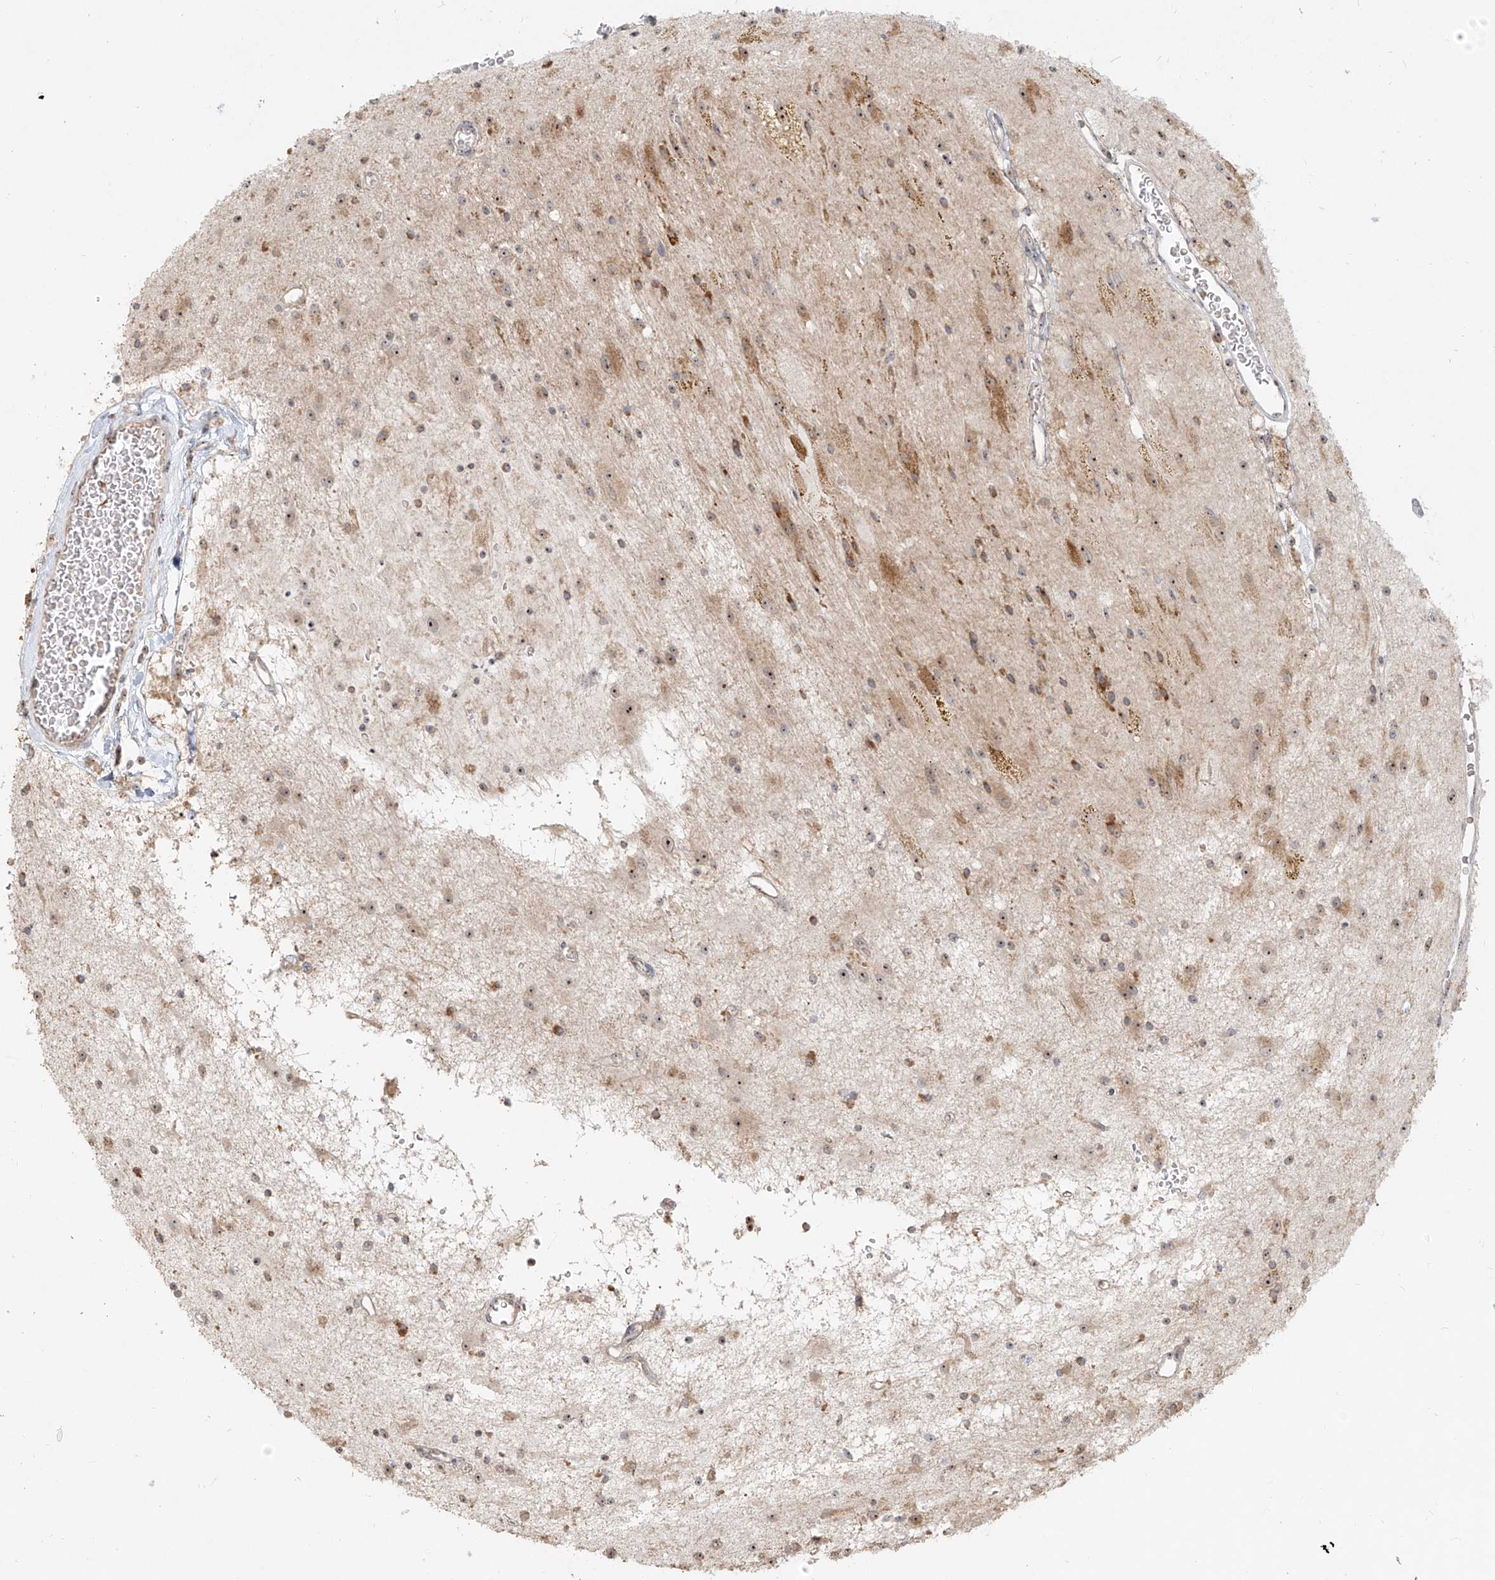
{"staining": {"intensity": "moderate", "quantity": "25%-75%", "location": "cytoplasmic/membranous,nuclear"}, "tissue": "glioma", "cell_type": "Tumor cells", "image_type": "cancer", "snomed": [{"axis": "morphology", "description": "Glioma, malignant, High grade"}, {"axis": "topography", "description": "Brain"}], "caption": "Immunohistochemical staining of human glioma shows medium levels of moderate cytoplasmic/membranous and nuclear staining in about 25%-75% of tumor cells. The staining is performed using DAB (3,3'-diaminobenzidine) brown chromogen to label protein expression. The nuclei are counter-stained blue using hematoxylin.", "gene": "BYSL", "patient": {"sex": "male", "age": 34}}